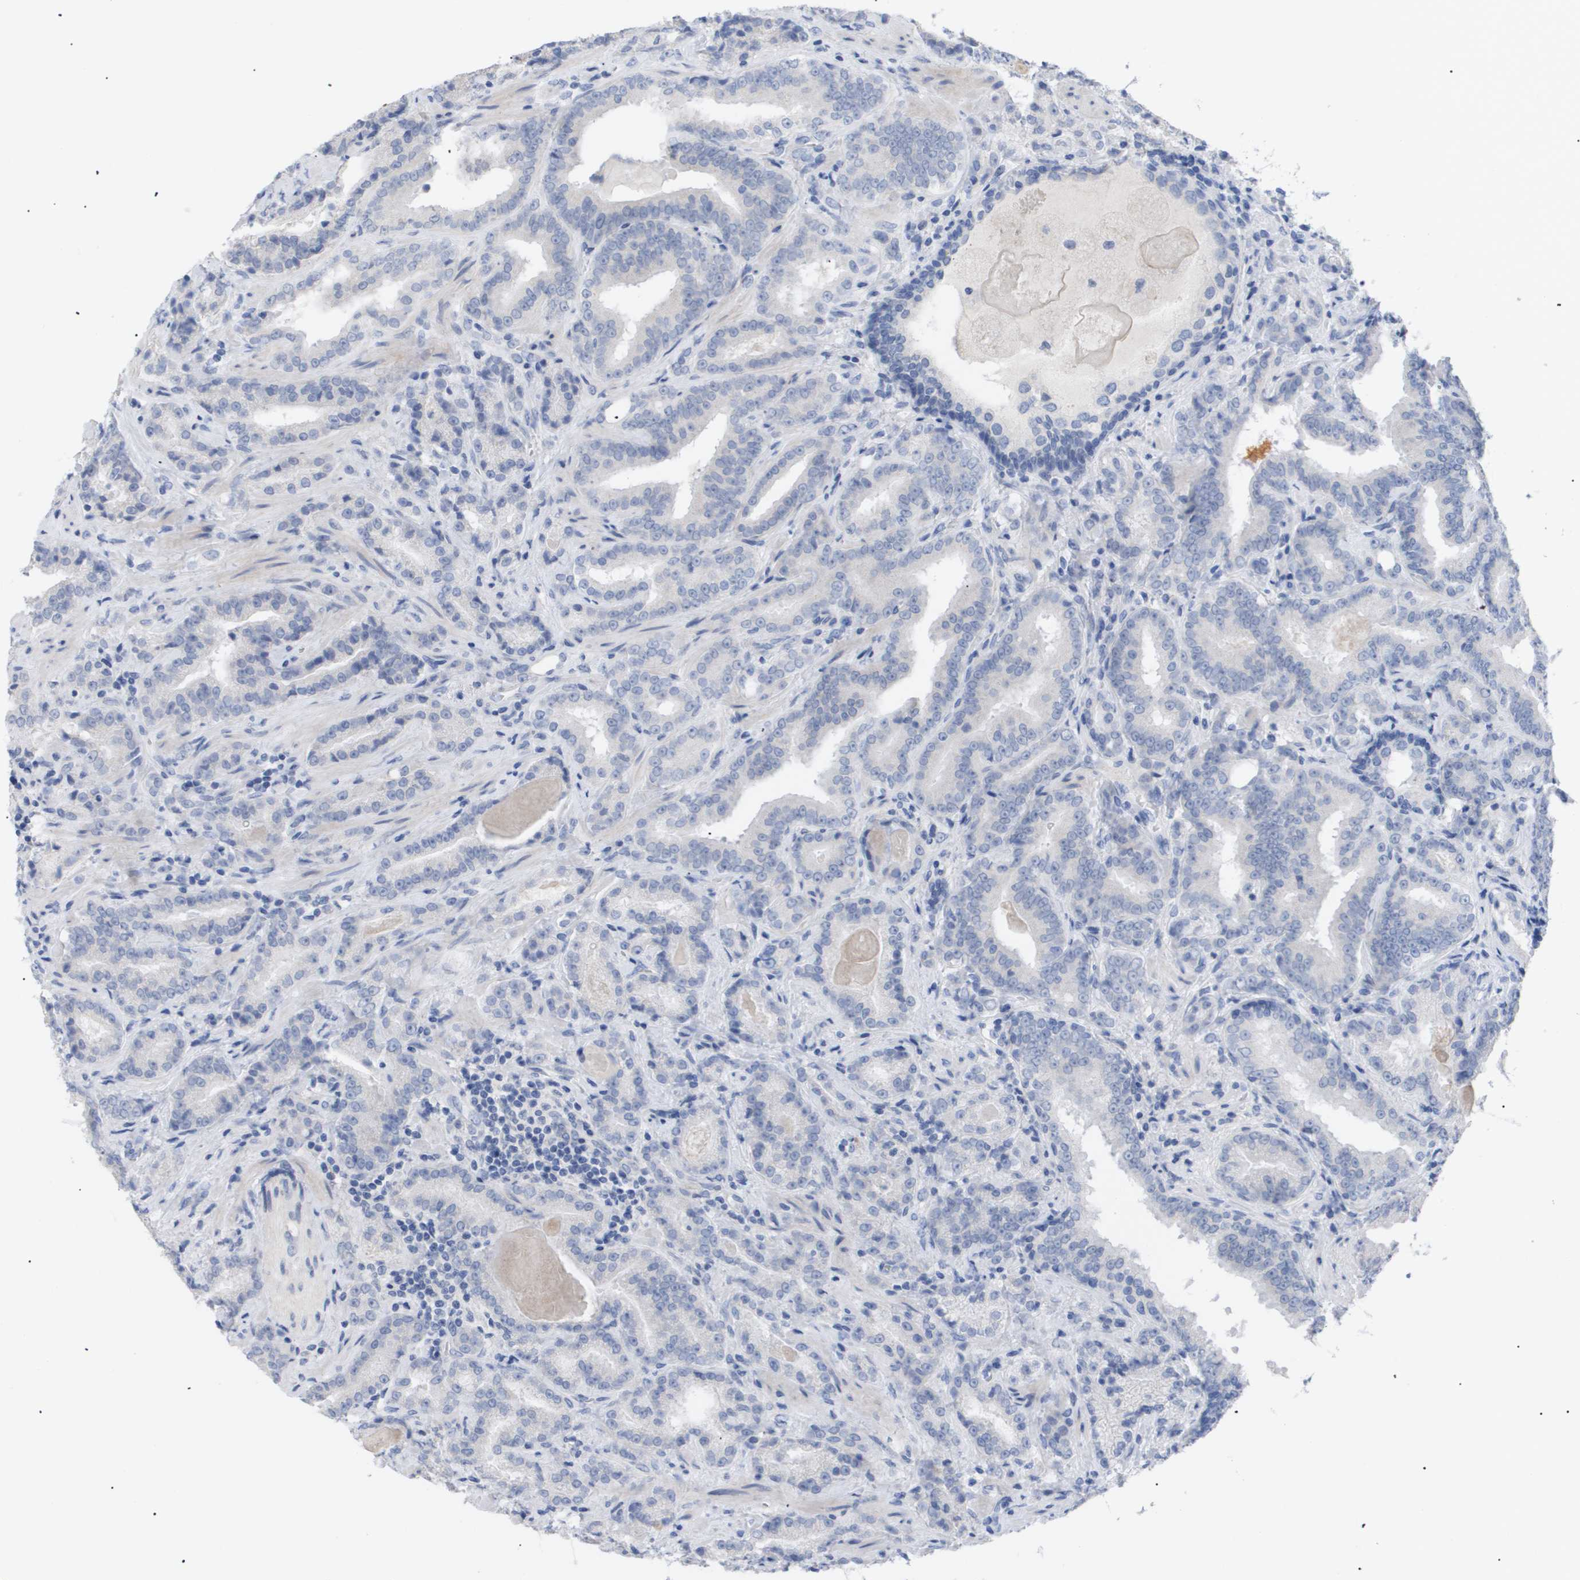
{"staining": {"intensity": "negative", "quantity": "none", "location": "none"}, "tissue": "prostate cancer", "cell_type": "Tumor cells", "image_type": "cancer", "snomed": [{"axis": "morphology", "description": "Adenocarcinoma, Low grade"}, {"axis": "topography", "description": "Prostate"}], "caption": "Photomicrograph shows no significant protein positivity in tumor cells of prostate cancer. (Brightfield microscopy of DAB immunohistochemistry (IHC) at high magnification).", "gene": "CAV3", "patient": {"sex": "male", "age": 60}}